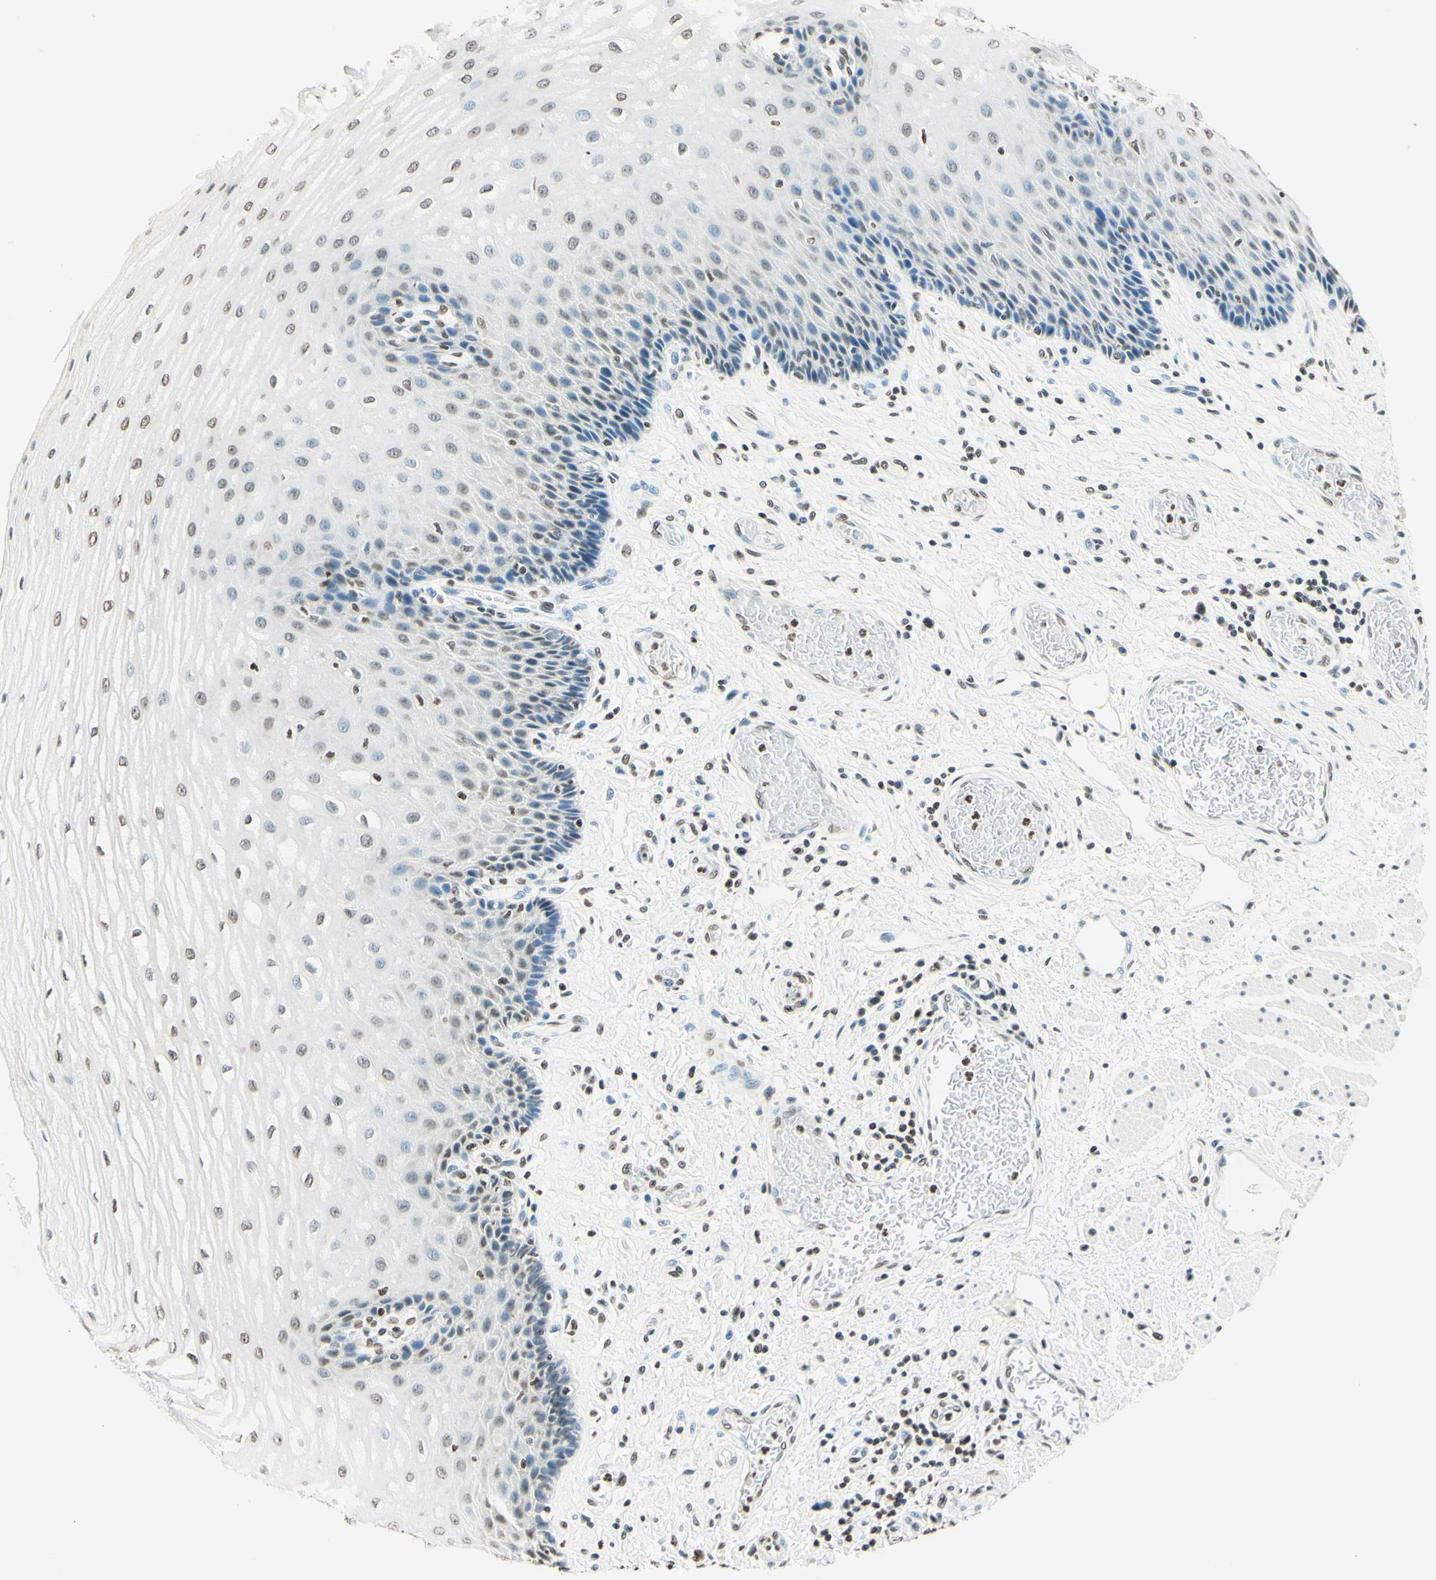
{"staining": {"intensity": "weak", "quantity": "<25%", "location": "nuclear"}, "tissue": "esophagus", "cell_type": "Squamous epithelial cells", "image_type": "normal", "snomed": [{"axis": "morphology", "description": "Normal tissue, NOS"}, {"axis": "topography", "description": "Esophagus"}], "caption": "An immunohistochemistry (IHC) image of benign esophagus is shown. There is no staining in squamous epithelial cells of esophagus. The staining was performed using DAB (3,3'-diaminobenzidine) to visualize the protein expression in brown, while the nuclei were stained in blue with hematoxylin (Magnification: 20x).", "gene": "MSH2", "patient": {"sex": "male", "age": 54}}